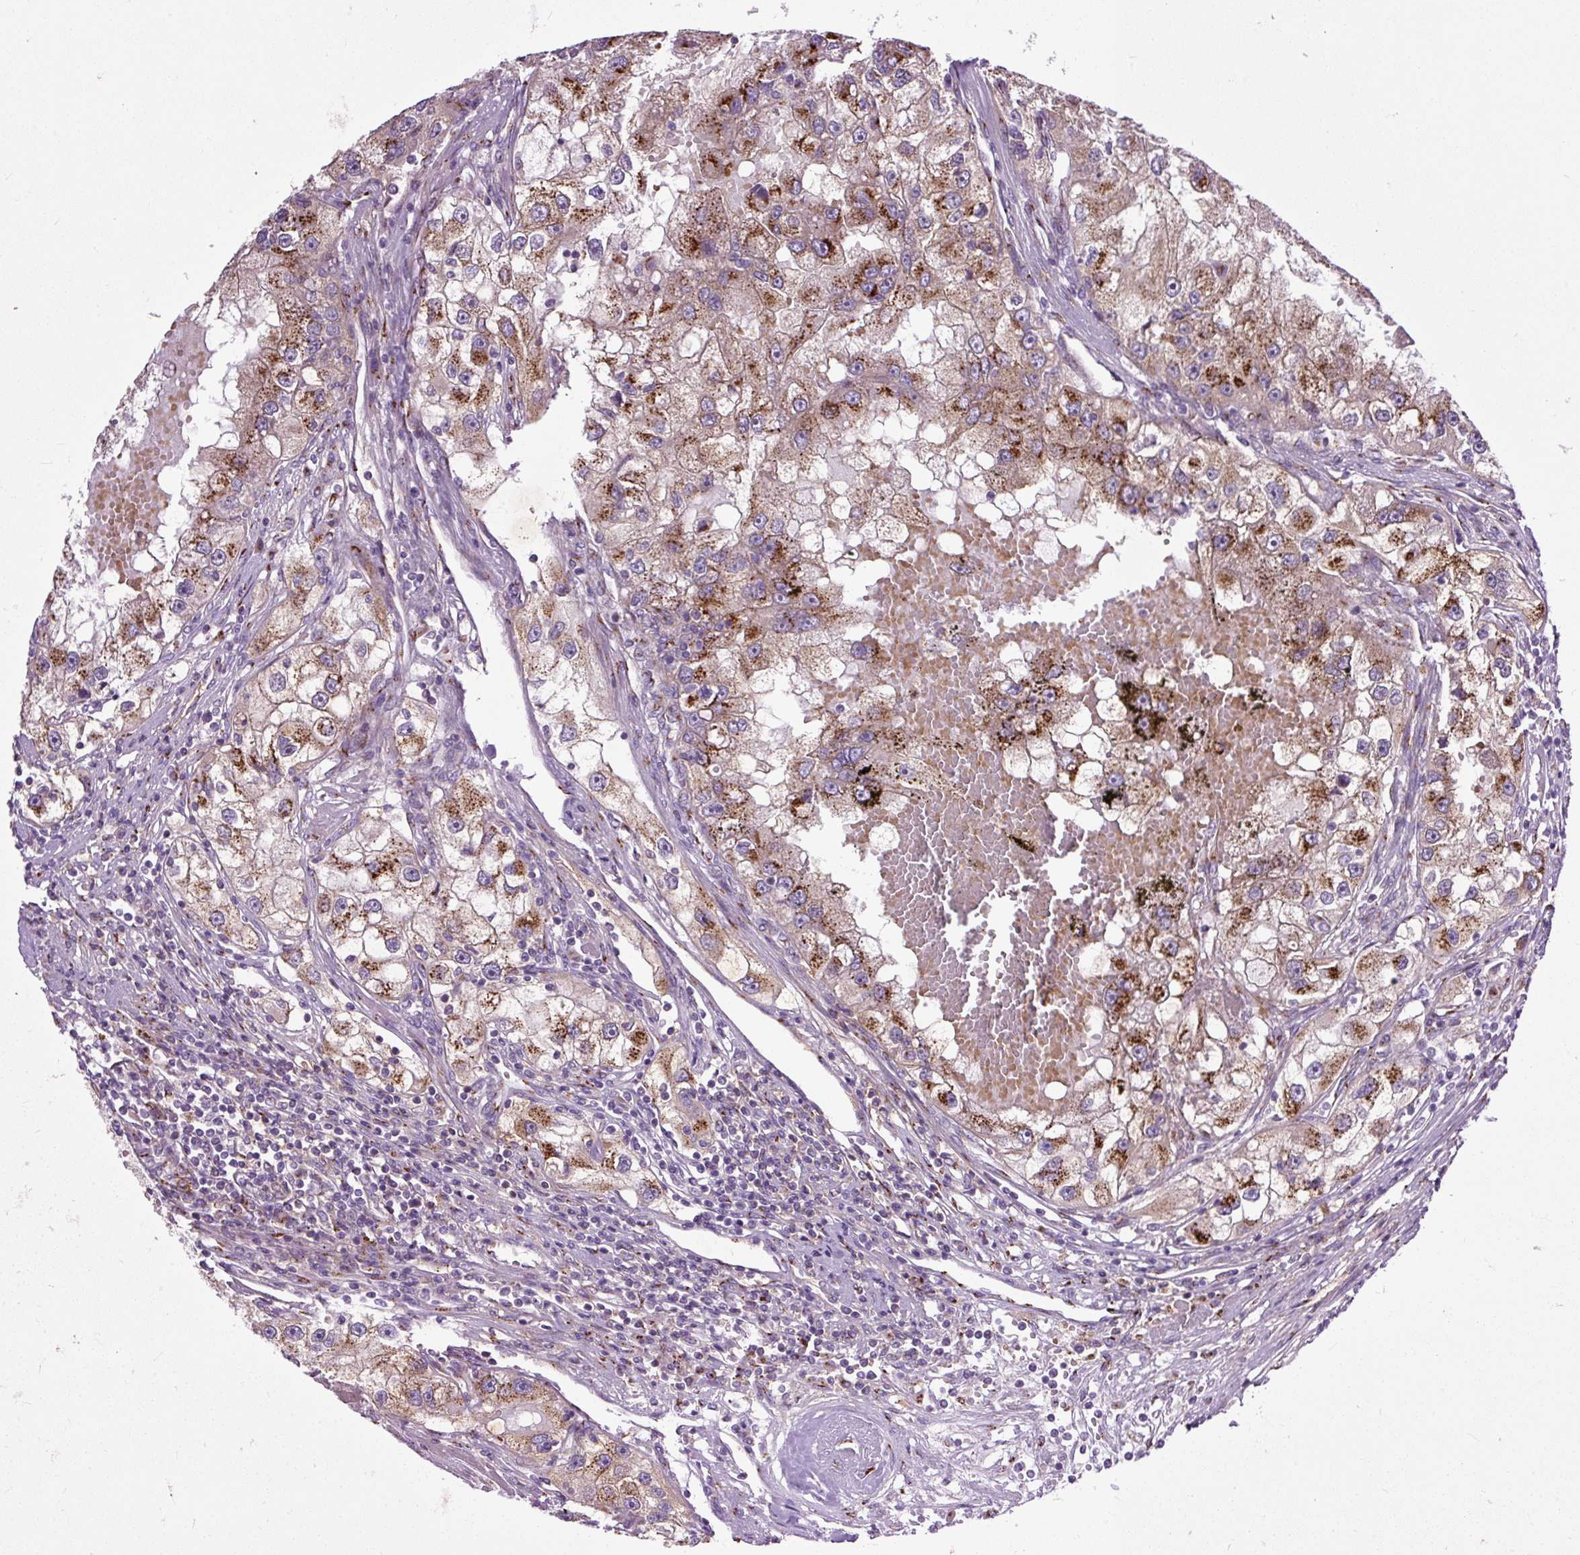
{"staining": {"intensity": "strong", "quantity": ">75%", "location": "cytoplasmic/membranous"}, "tissue": "renal cancer", "cell_type": "Tumor cells", "image_type": "cancer", "snomed": [{"axis": "morphology", "description": "Adenocarcinoma, NOS"}, {"axis": "topography", "description": "Kidney"}], "caption": "Immunohistochemistry (IHC) (DAB) staining of renal adenocarcinoma displays strong cytoplasmic/membranous protein staining in approximately >75% of tumor cells. (Stains: DAB in brown, nuclei in blue, Microscopy: brightfield microscopy at high magnification).", "gene": "MSMP", "patient": {"sex": "male", "age": 63}}